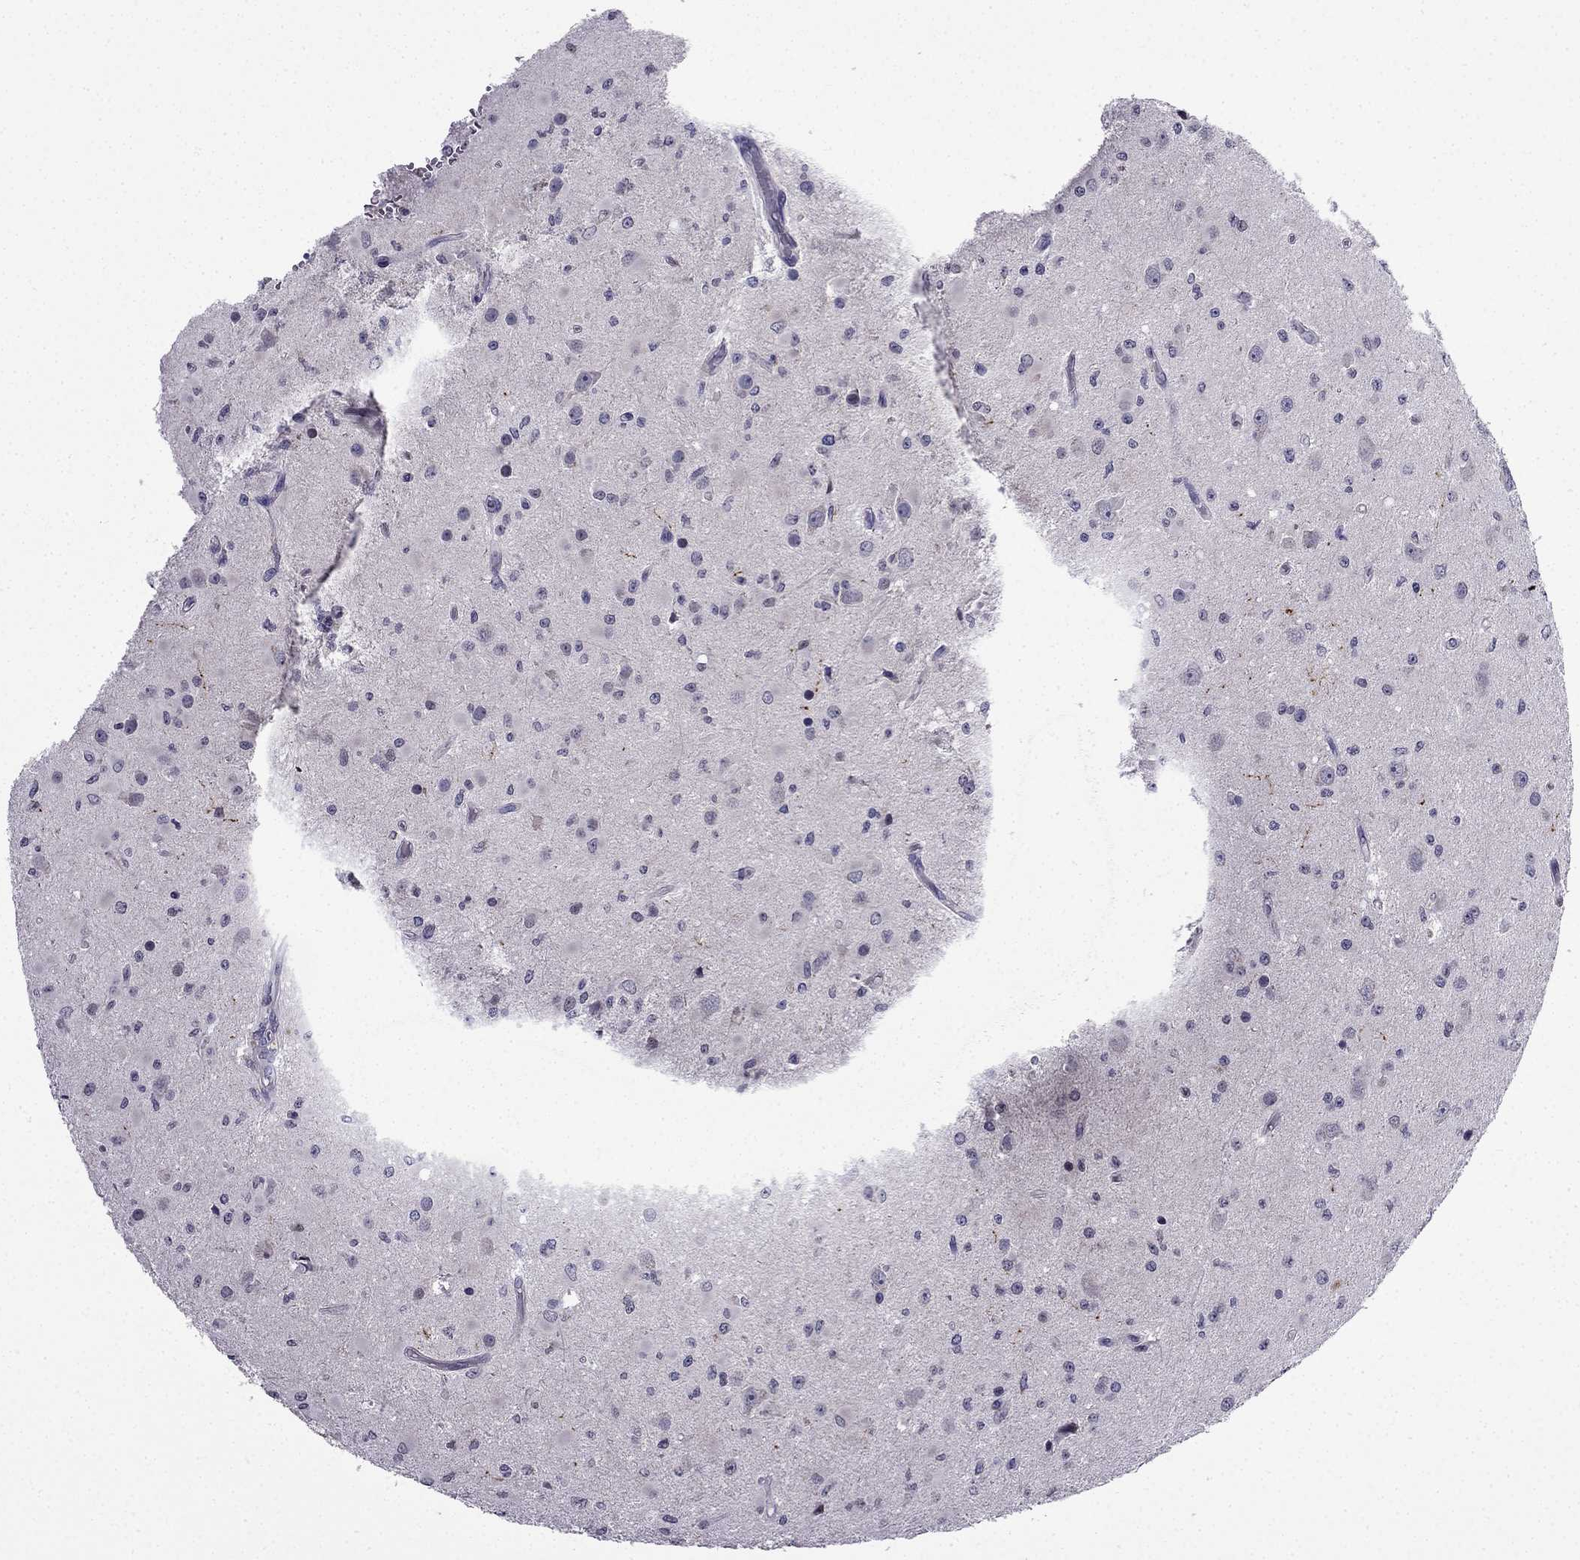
{"staining": {"intensity": "negative", "quantity": "none", "location": "none"}, "tissue": "glioma", "cell_type": "Tumor cells", "image_type": "cancer", "snomed": [{"axis": "morphology", "description": "Glioma, malignant, Low grade"}, {"axis": "topography", "description": "Brain"}], "caption": "Tumor cells are negative for protein expression in human glioma.", "gene": "SLC6A2", "patient": {"sex": "female", "age": 45}}